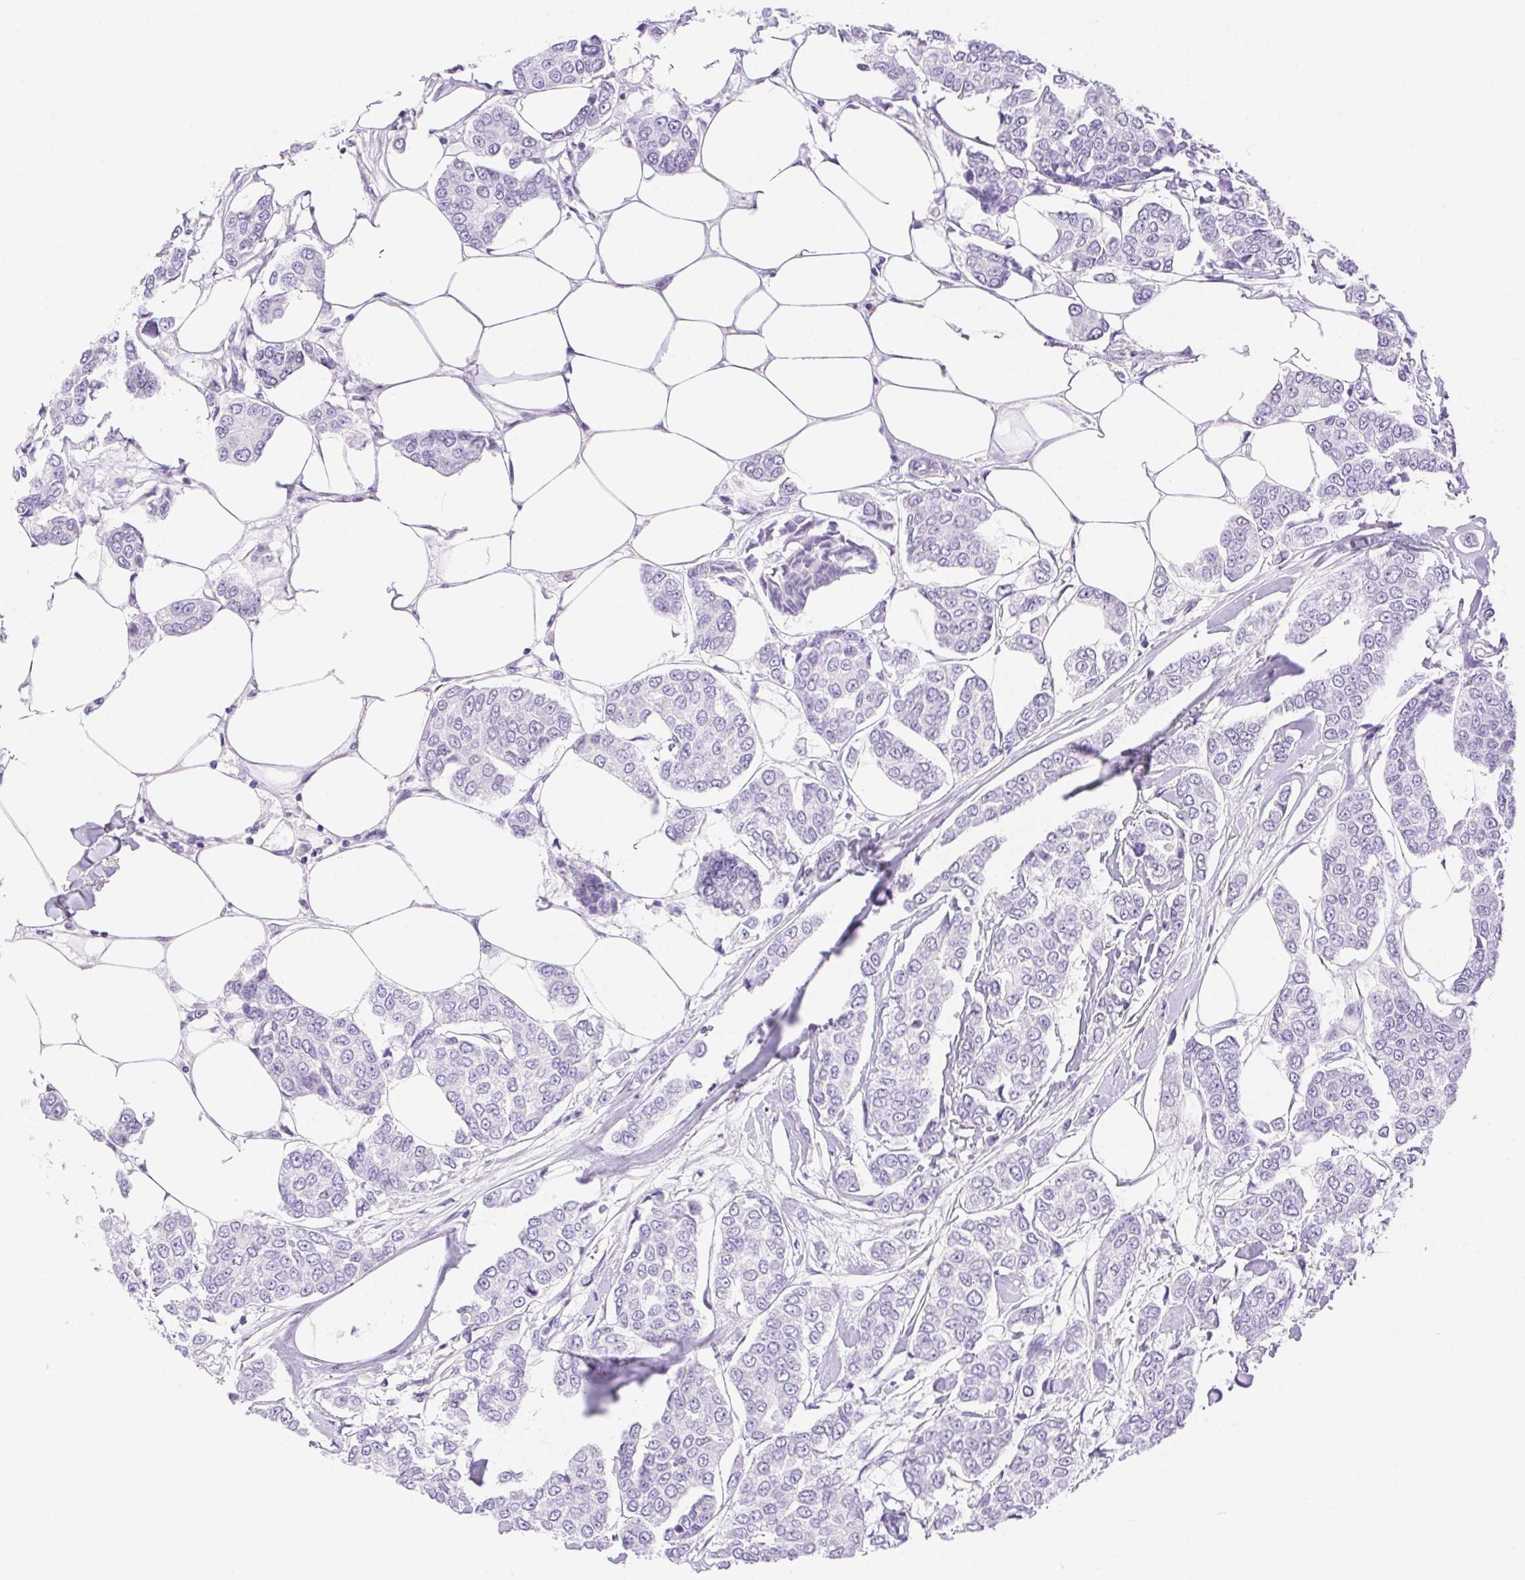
{"staining": {"intensity": "negative", "quantity": "none", "location": "none"}, "tissue": "breast cancer", "cell_type": "Tumor cells", "image_type": "cancer", "snomed": [{"axis": "morphology", "description": "Duct carcinoma"}, {"axis": "topography", "description": "Breast"}], "caption": "An immunohistochemistry (IHC) micrograph of invasive ductal carcinoma (breast) is shown. There is no staining in tumor cells of invasive ductal carcinoma (breast).", "gene": "SPACA4", "patient": {"sex": "female", "age": 94}}